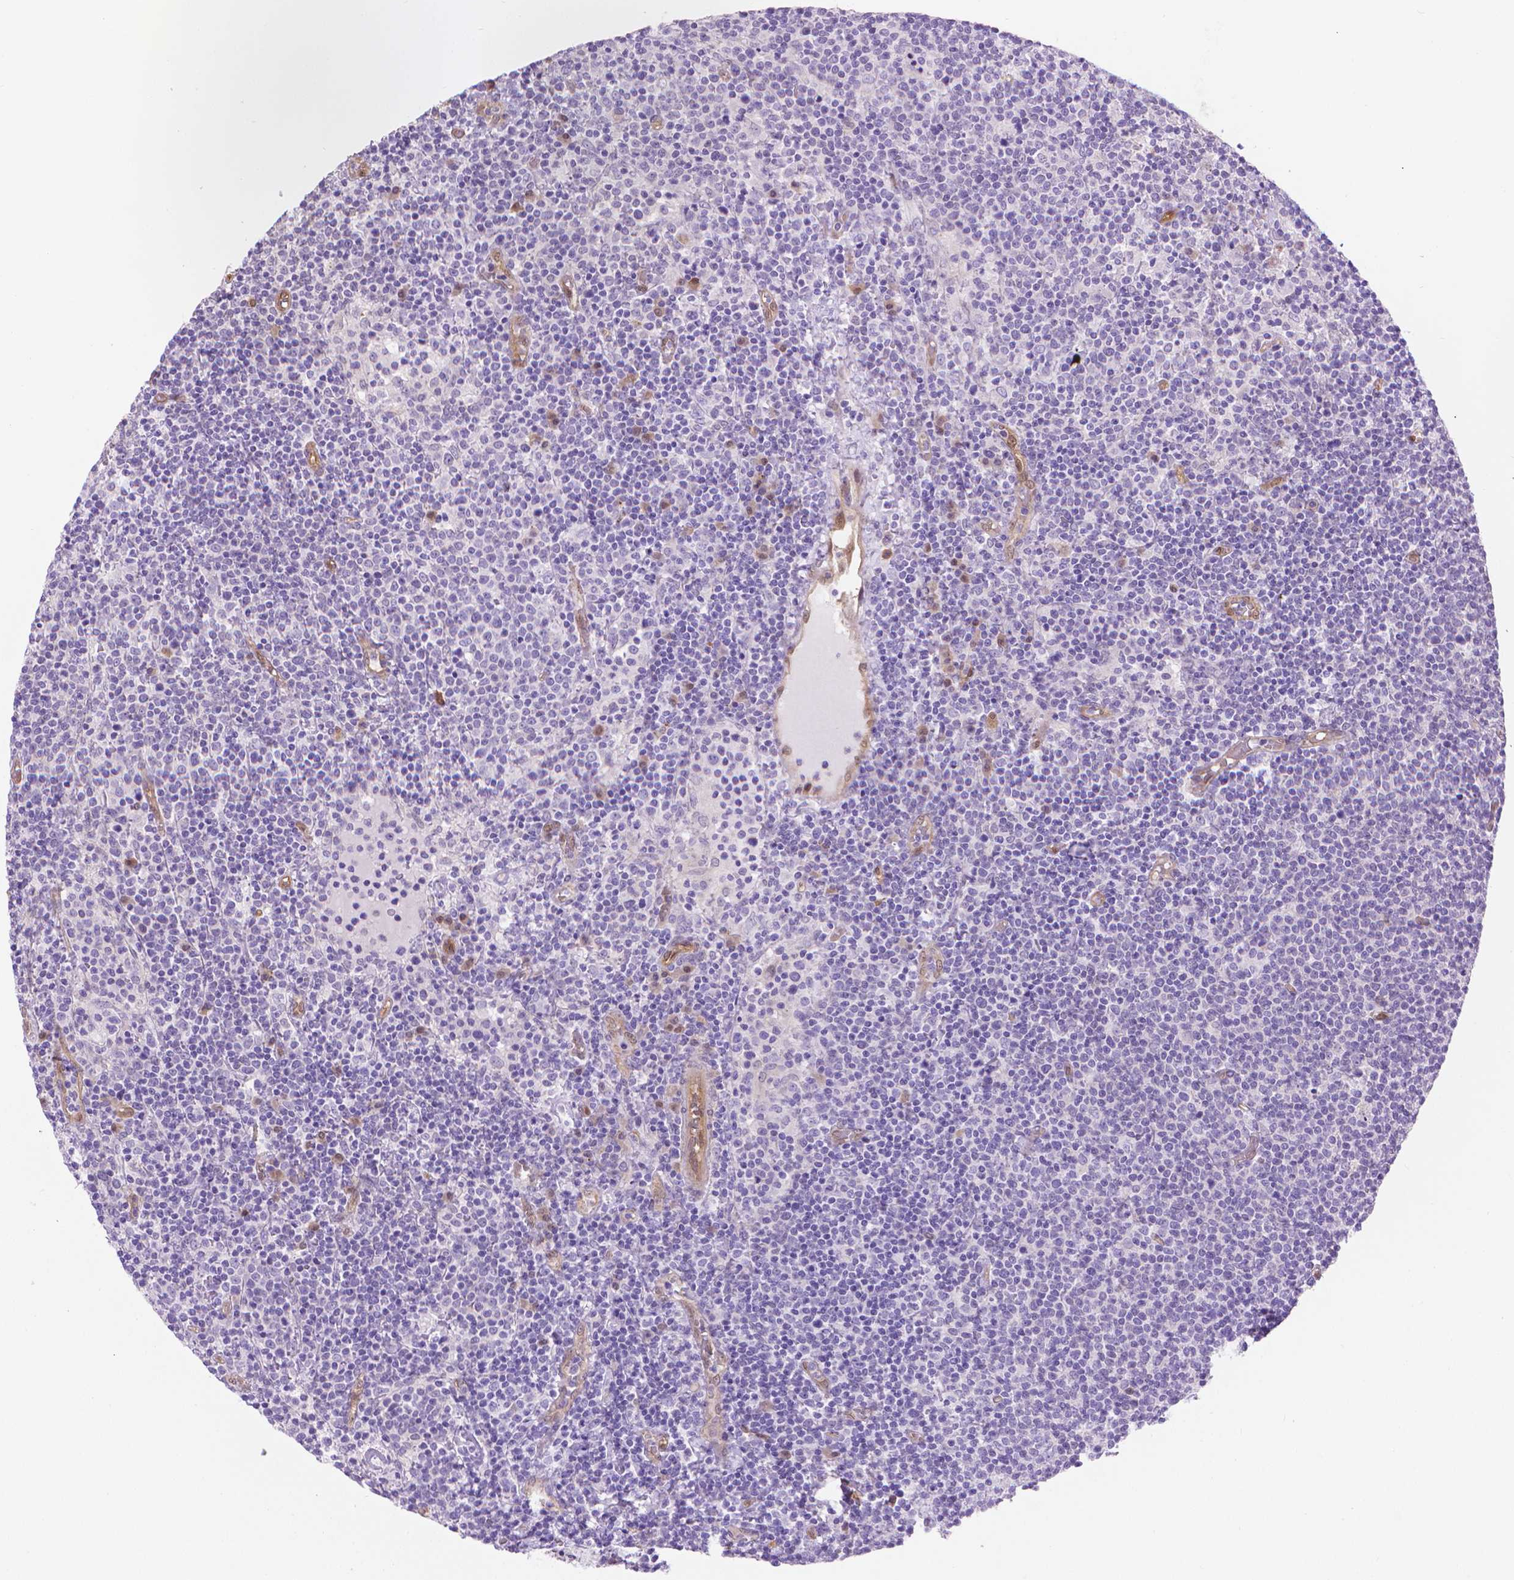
{"staining": {"intensity": "negative", "quantity": "none", "location": "none"}, "tissue": "lymphoma", "cell_type": "Tumor cells", "image_type": "cancer", "snomed": [{"axis": "morphology", "description": "Malignant lymphoma, non-Hodgkin's type, High grade"}, {"axis": "topography", "description": "Lymph node"}], "caption": "Histopathology image shows no protein staining in tumor cells of high-grade malignant lymphoma, non-Hodgkin's type tissue.", "gene": "CLIC4", "patient": {"sex": "male", "age": 61}}